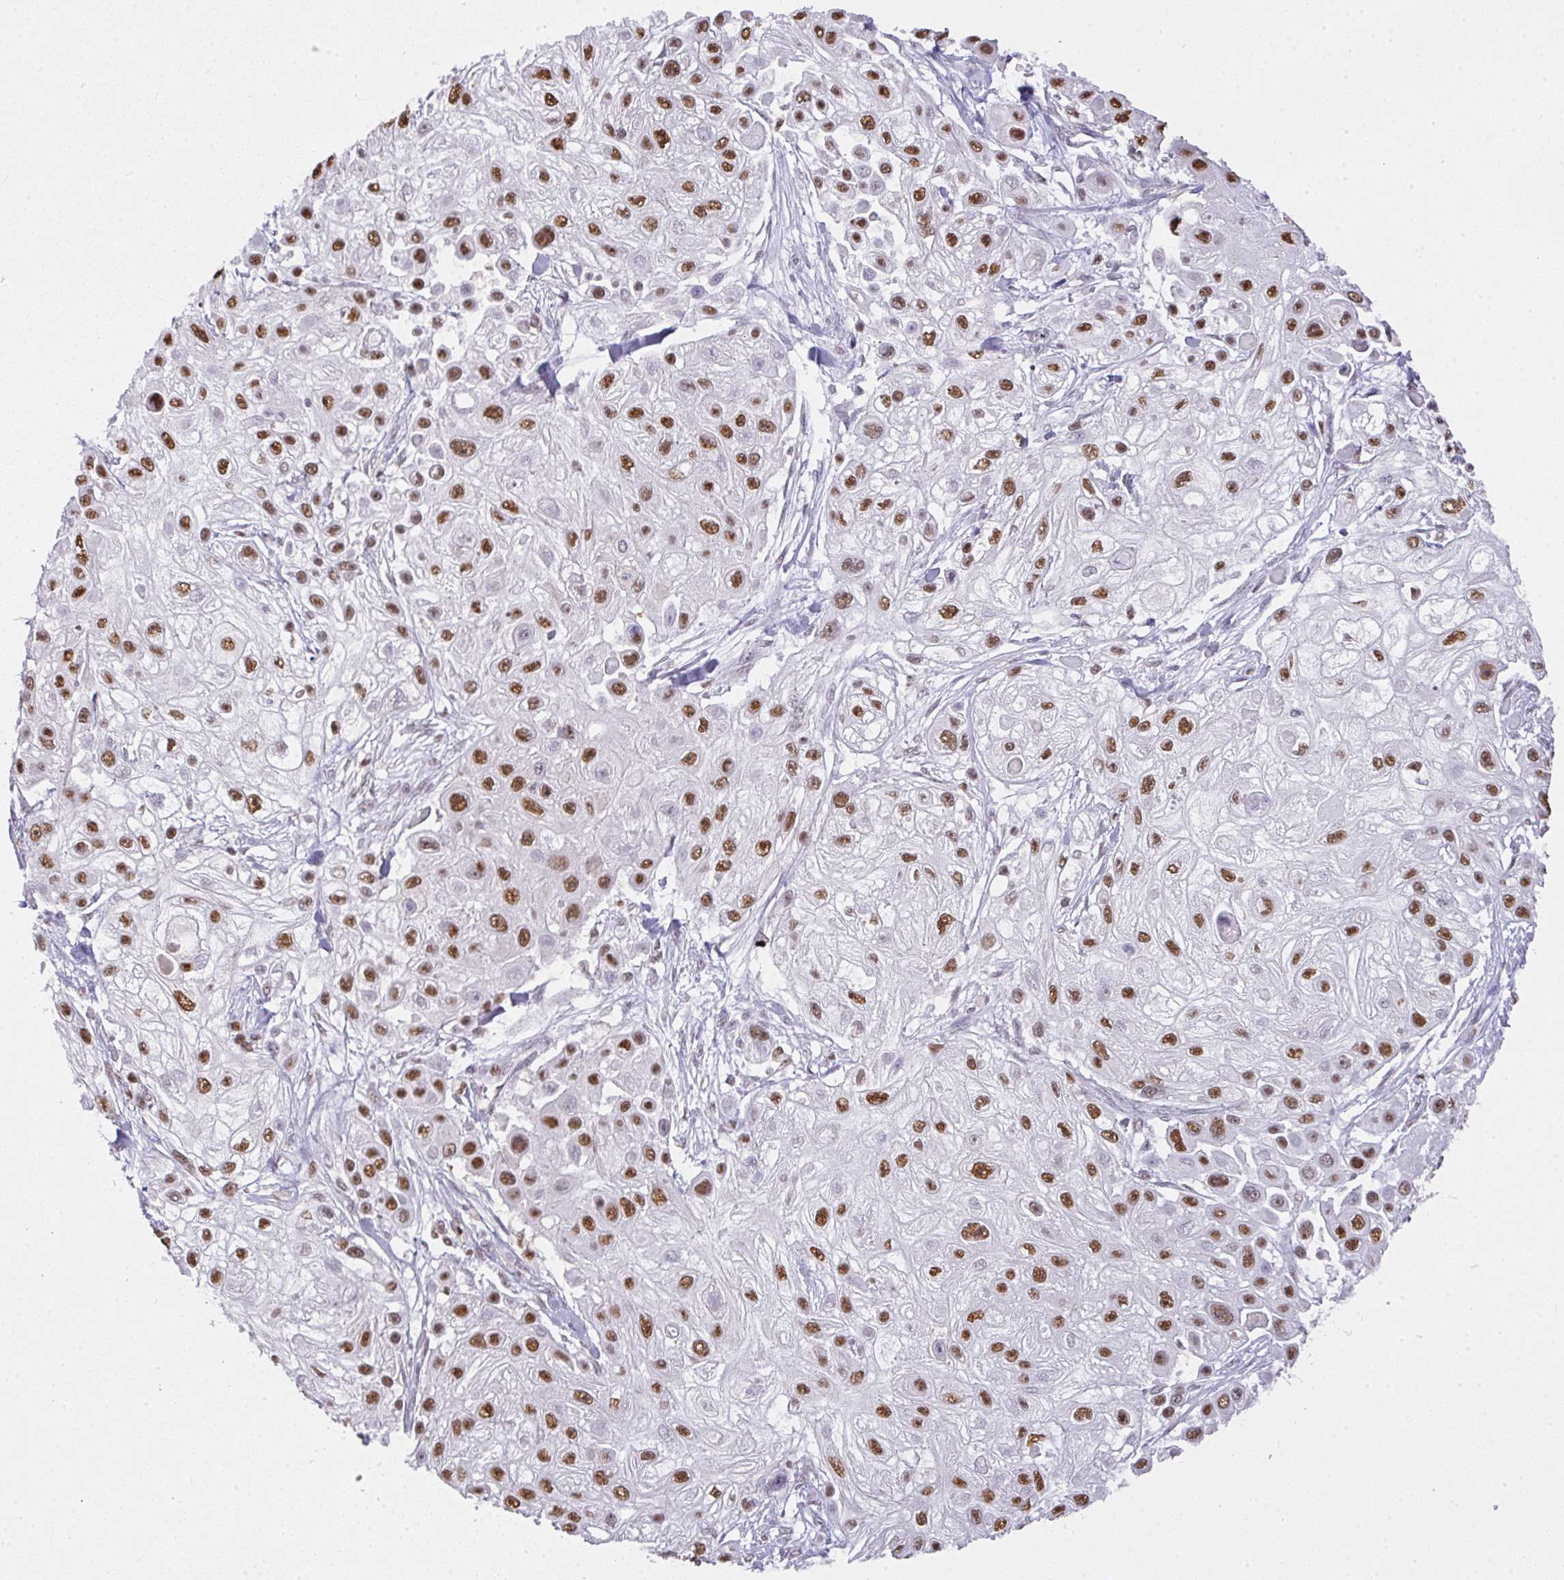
{"staining": {"intensity": "moderate", "quantity": ">75%", "location": "nuclear"}, "tissue": "skin cancer", "cell_type": "Tumor cells", "image_type": "cancer", "snomed": [{"axis": "morphology", "description": "Squamous cell carcinoma, NOS"}, {"axis": "topography", "description": "Skin"}], "caption": "There is medium levels of moderate nuclear expression in tumor cells of skin cancer, as demonstrated by immunohistochemical staining (brown color).", "gene": "BBX", "patient": {"sex": "male", "age": 67}}